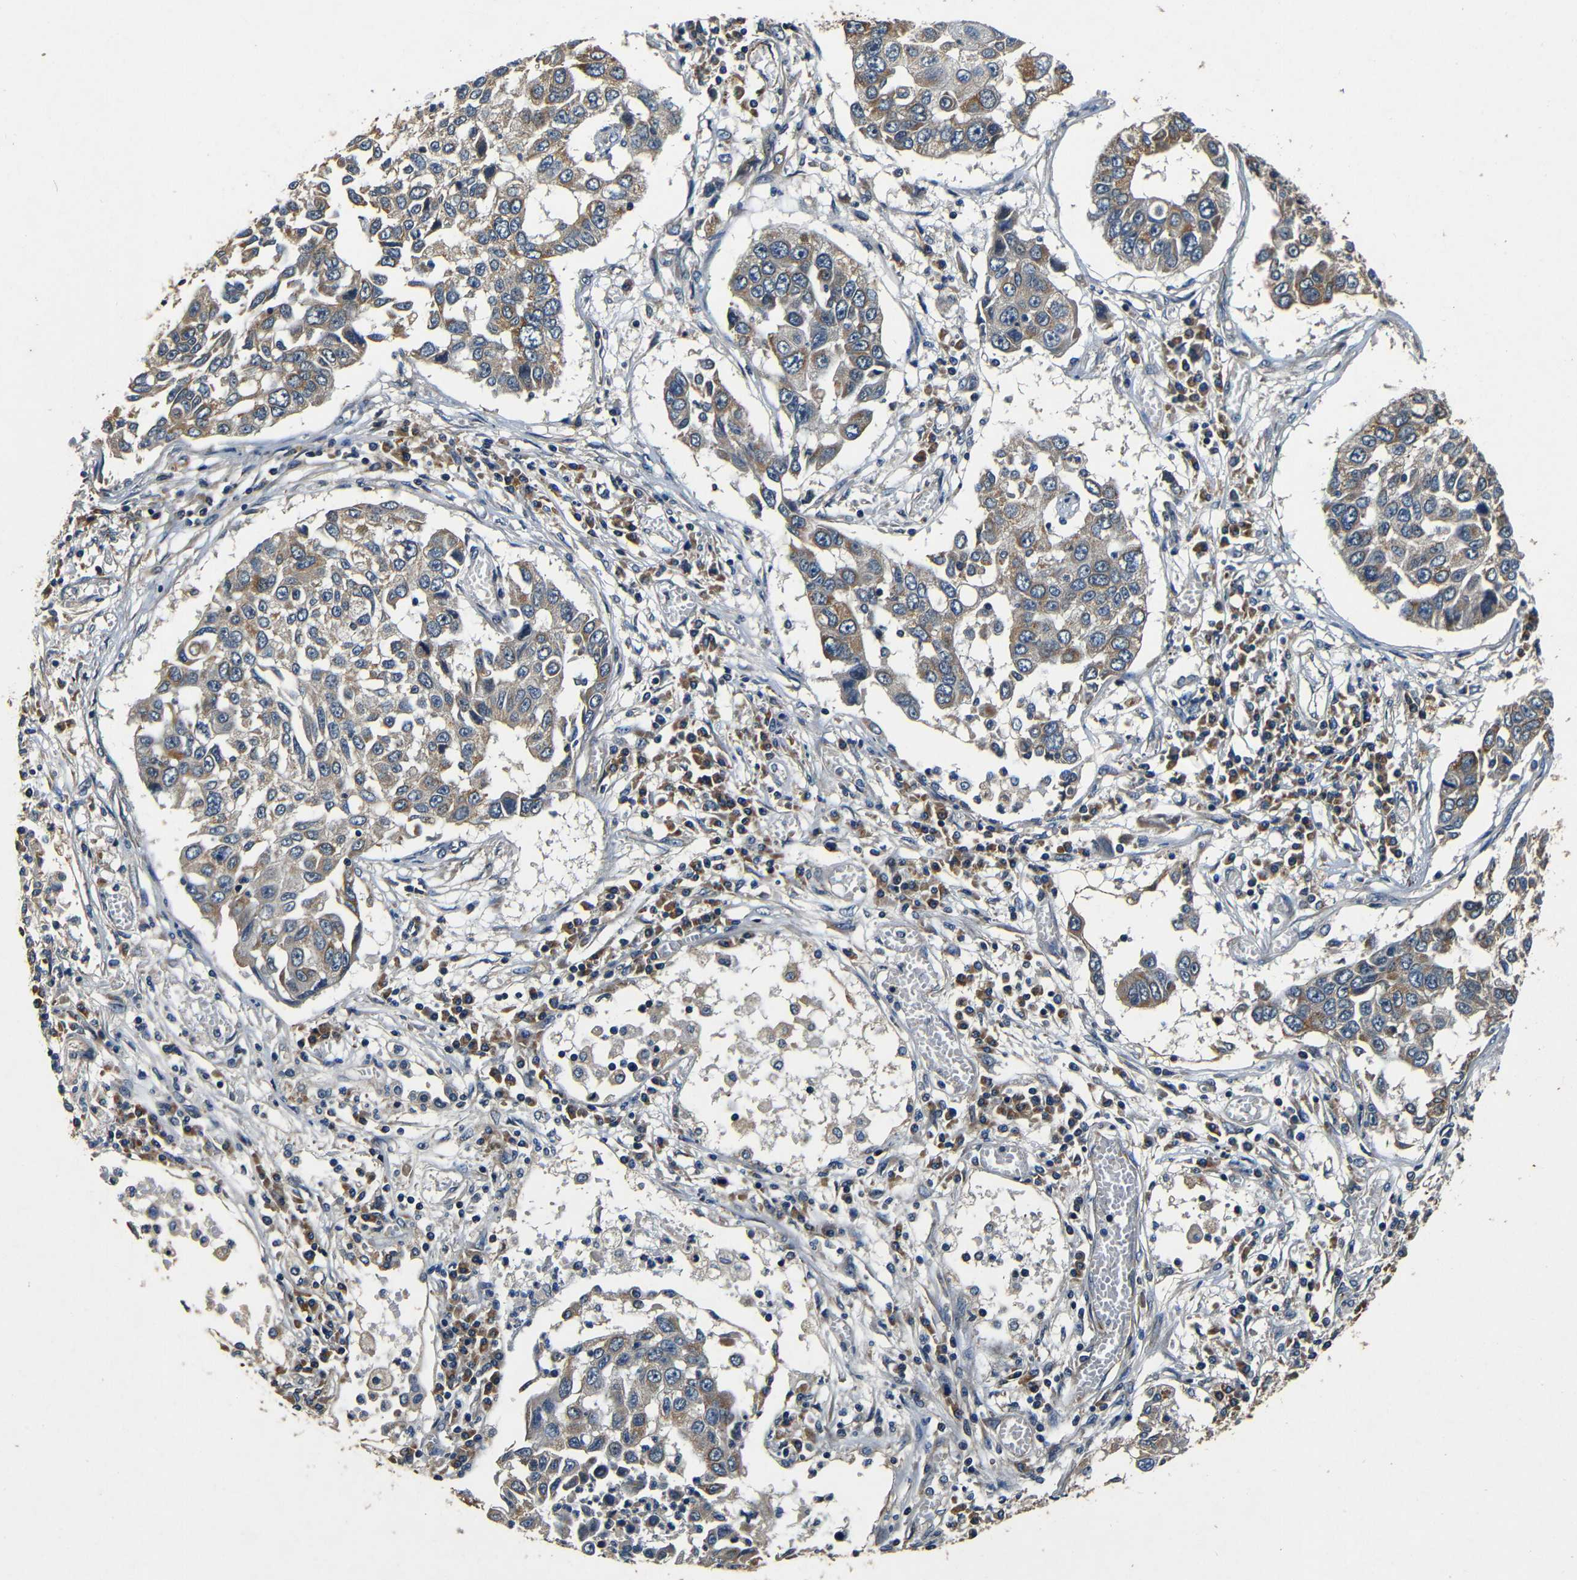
{"staining": {"intensity": "moderate", "quantity": ">75%", "location": "cytoplasmic/membranous"}, "tissue": "lung cancer", "cell_type": "Tumor cells", "image_type": "cancer", "snomed": [{"axis": "morphology", "description": "Squamous cell carcinoma, NOS"}, {"axis": "topography", "description": "Lung"}], "caption": "Immunohistochemical staining of human lung cancer (squamous cell carcinoma) shows medium levels of moderate cytoplasmic/membranous expression in about >75% of tumor cells.", "gene": "MTX1", "patient": {"sex": "male", "age": 71}}